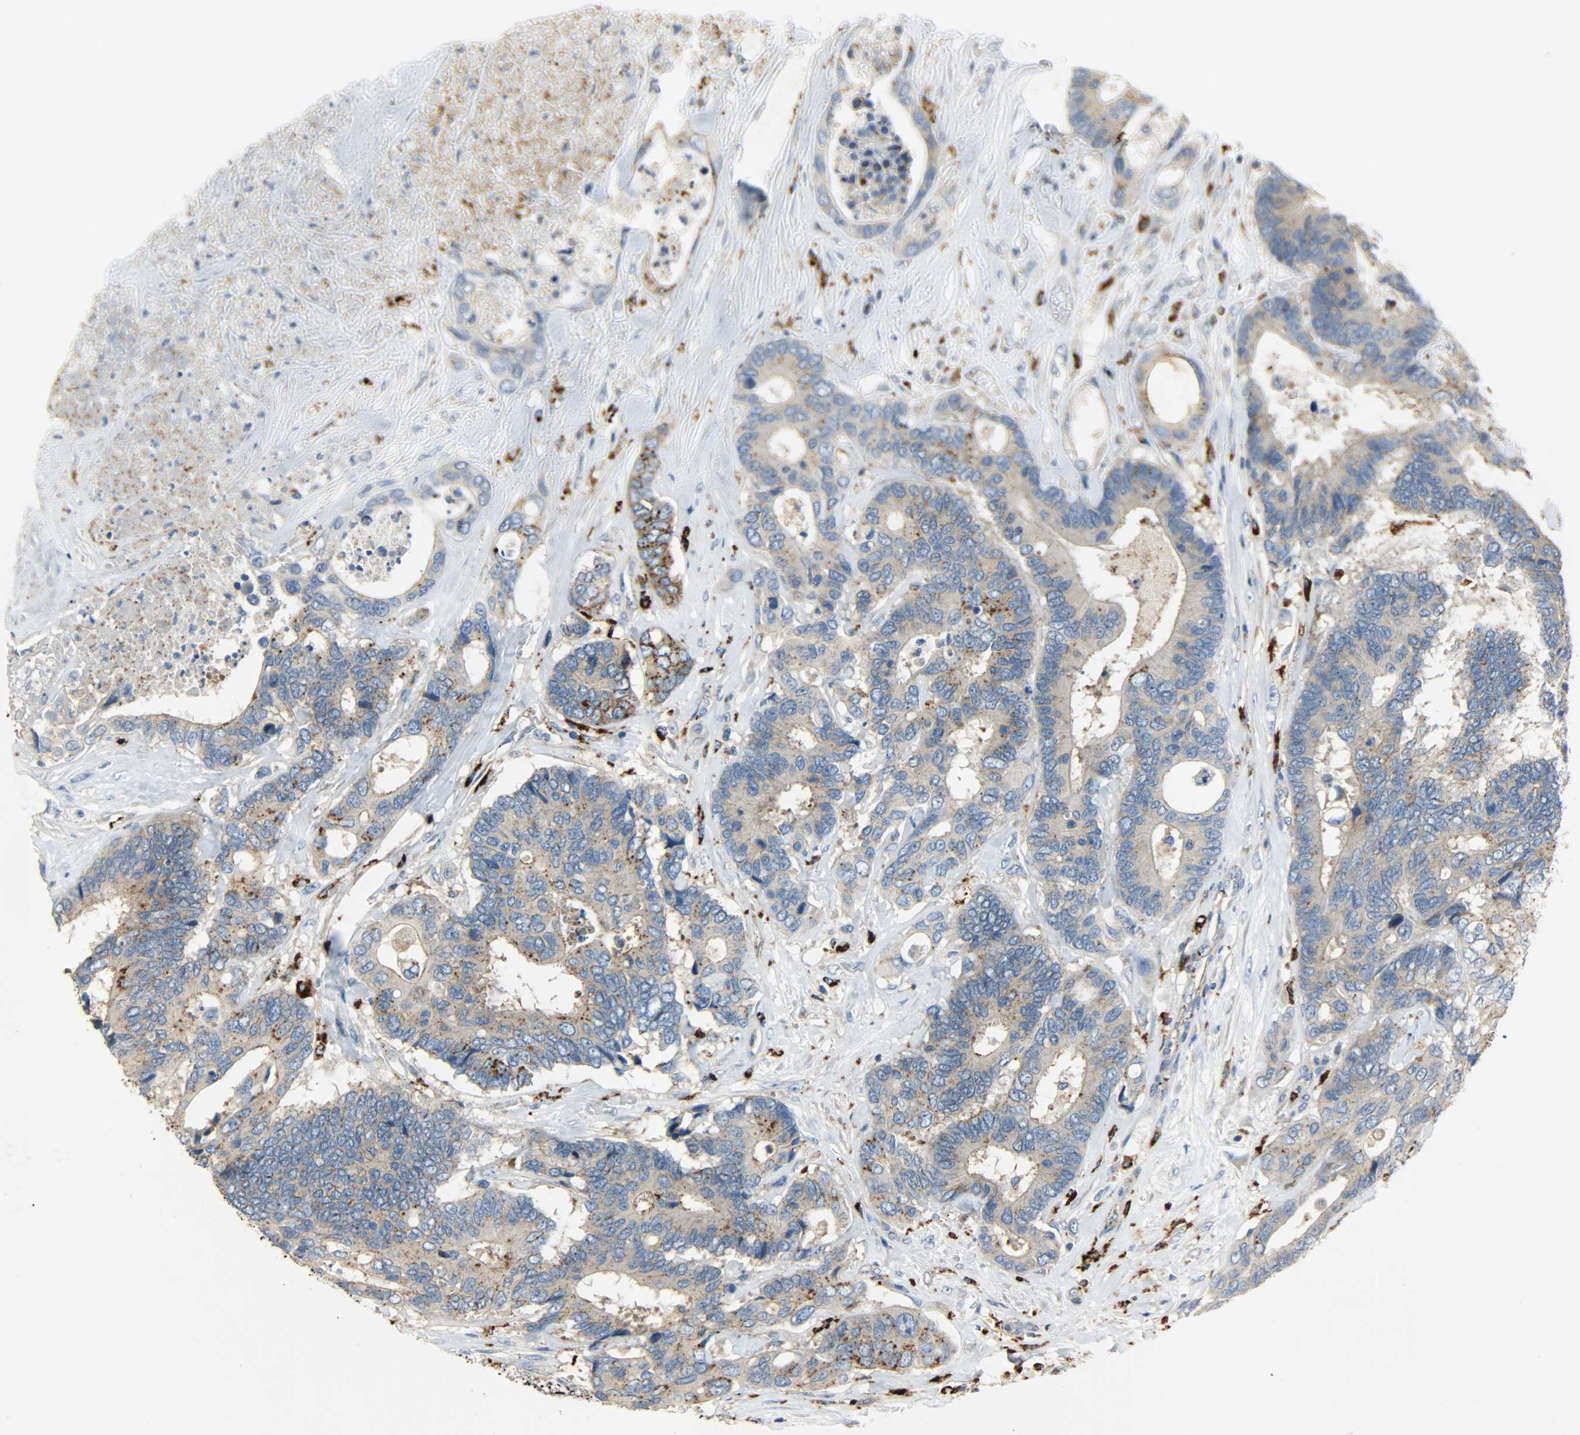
{"staining": {"intensity": "moderate", "quantity": "25%-75%", "location": "cytoplasmic/membranous"}, "tissue": "colorectal cancer", "cell_type": "Tumor cells", "image_type": "cancer", "snomed": [{"axis": "morphology", "description": "Adenocarcinoma, NOS"}, {"axis": "topography", "description": "Rectum"}], "caption": "A brown stain highlights moderate cytoplasmic/membranous expression of a protein in human adenocarcinoma (colorectal) tumor cells.", "gene": "ASAH1", "patient": {"sex": "male", "age": 55}}